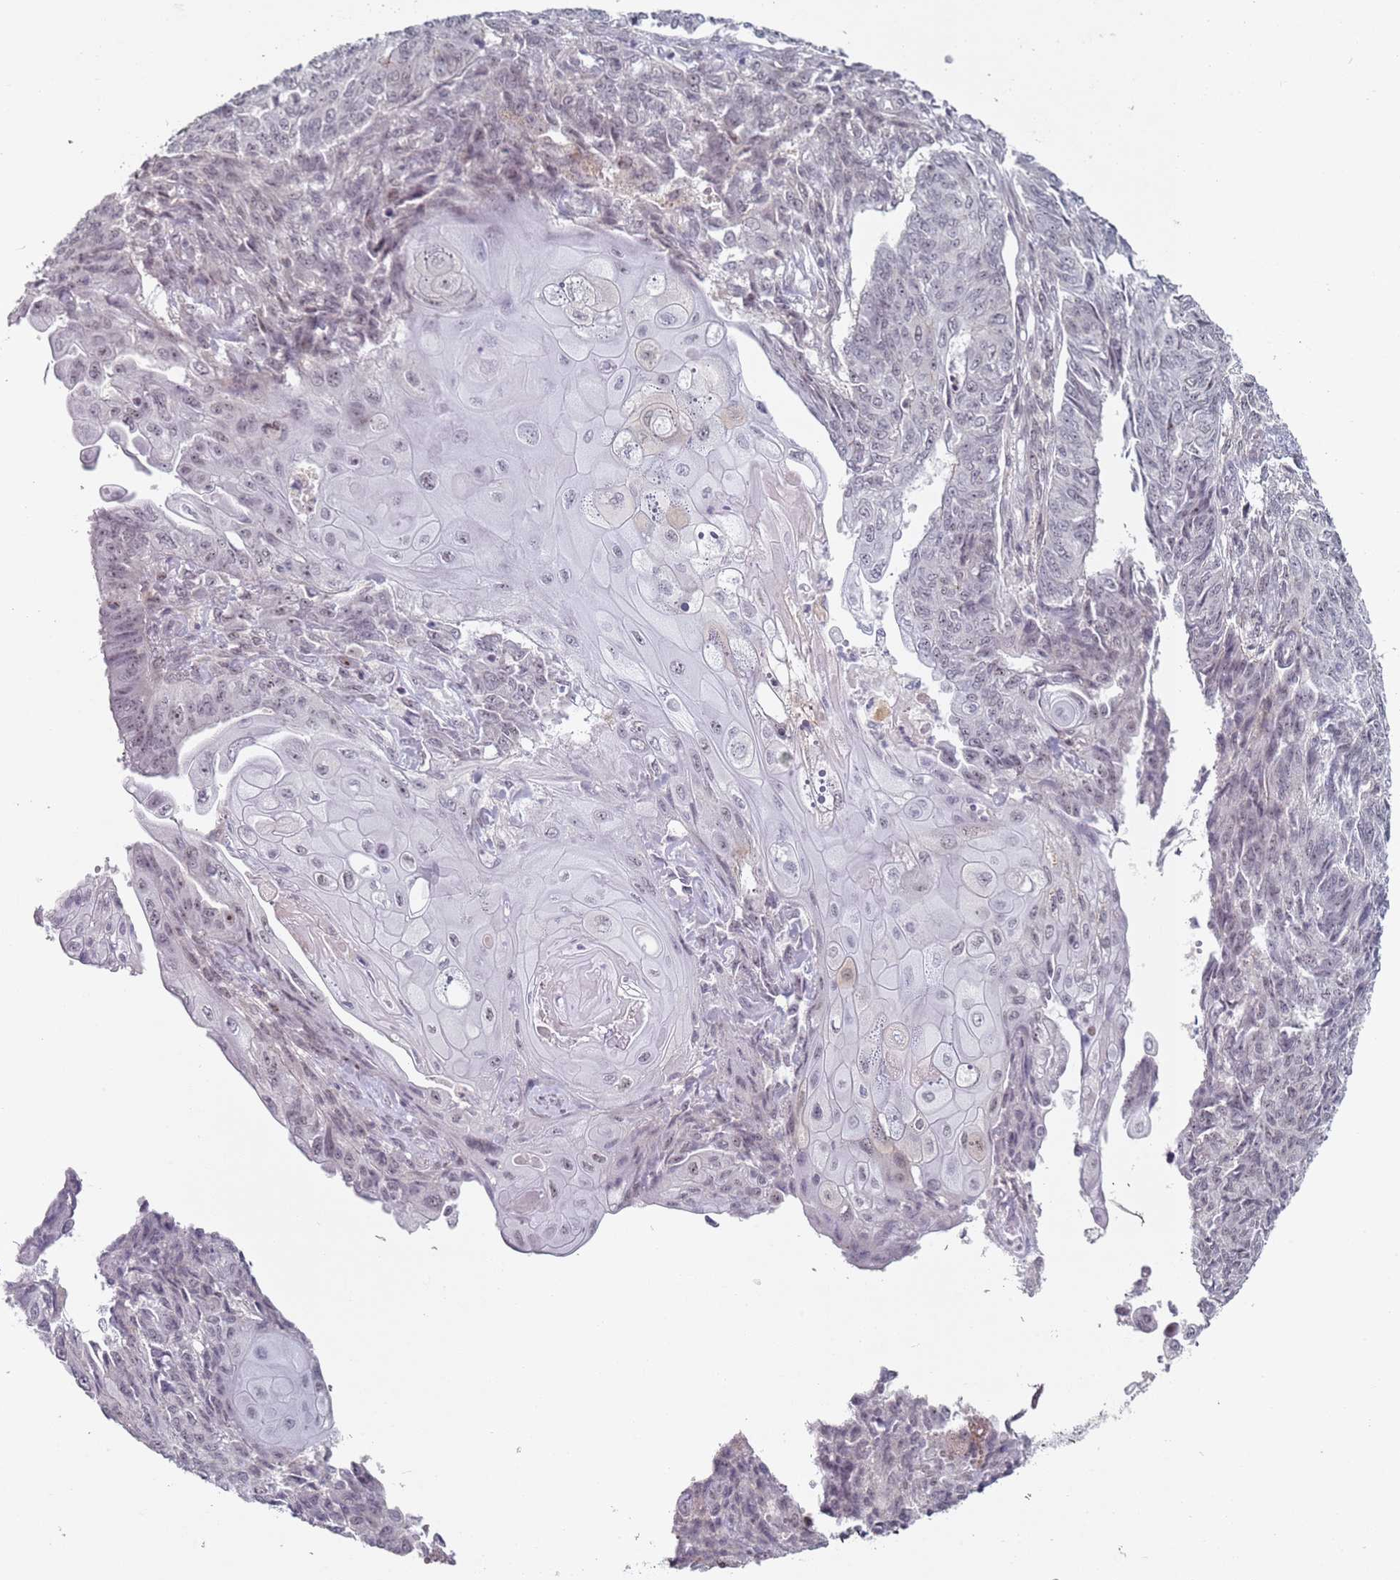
{"staining": {"intensity": "weak", "quantity": "<25%", "location": "nuclear"}, "tissue": "endometrial cancer", "cell_type": "Tumor cells", "image_type": "cancer", "snomed": [{"axis": "morphology", "description": "Adenocarcinoma, NOS"}, {"axis": "topography", "description": "Endometrium"}], "caption": "Endometrial adenocarcinoma was stained to show a protein in brown. There is no significant expression in tumor cells.", "gene": "ATF6B", "patient": {"sex": "female", "age": 32}}